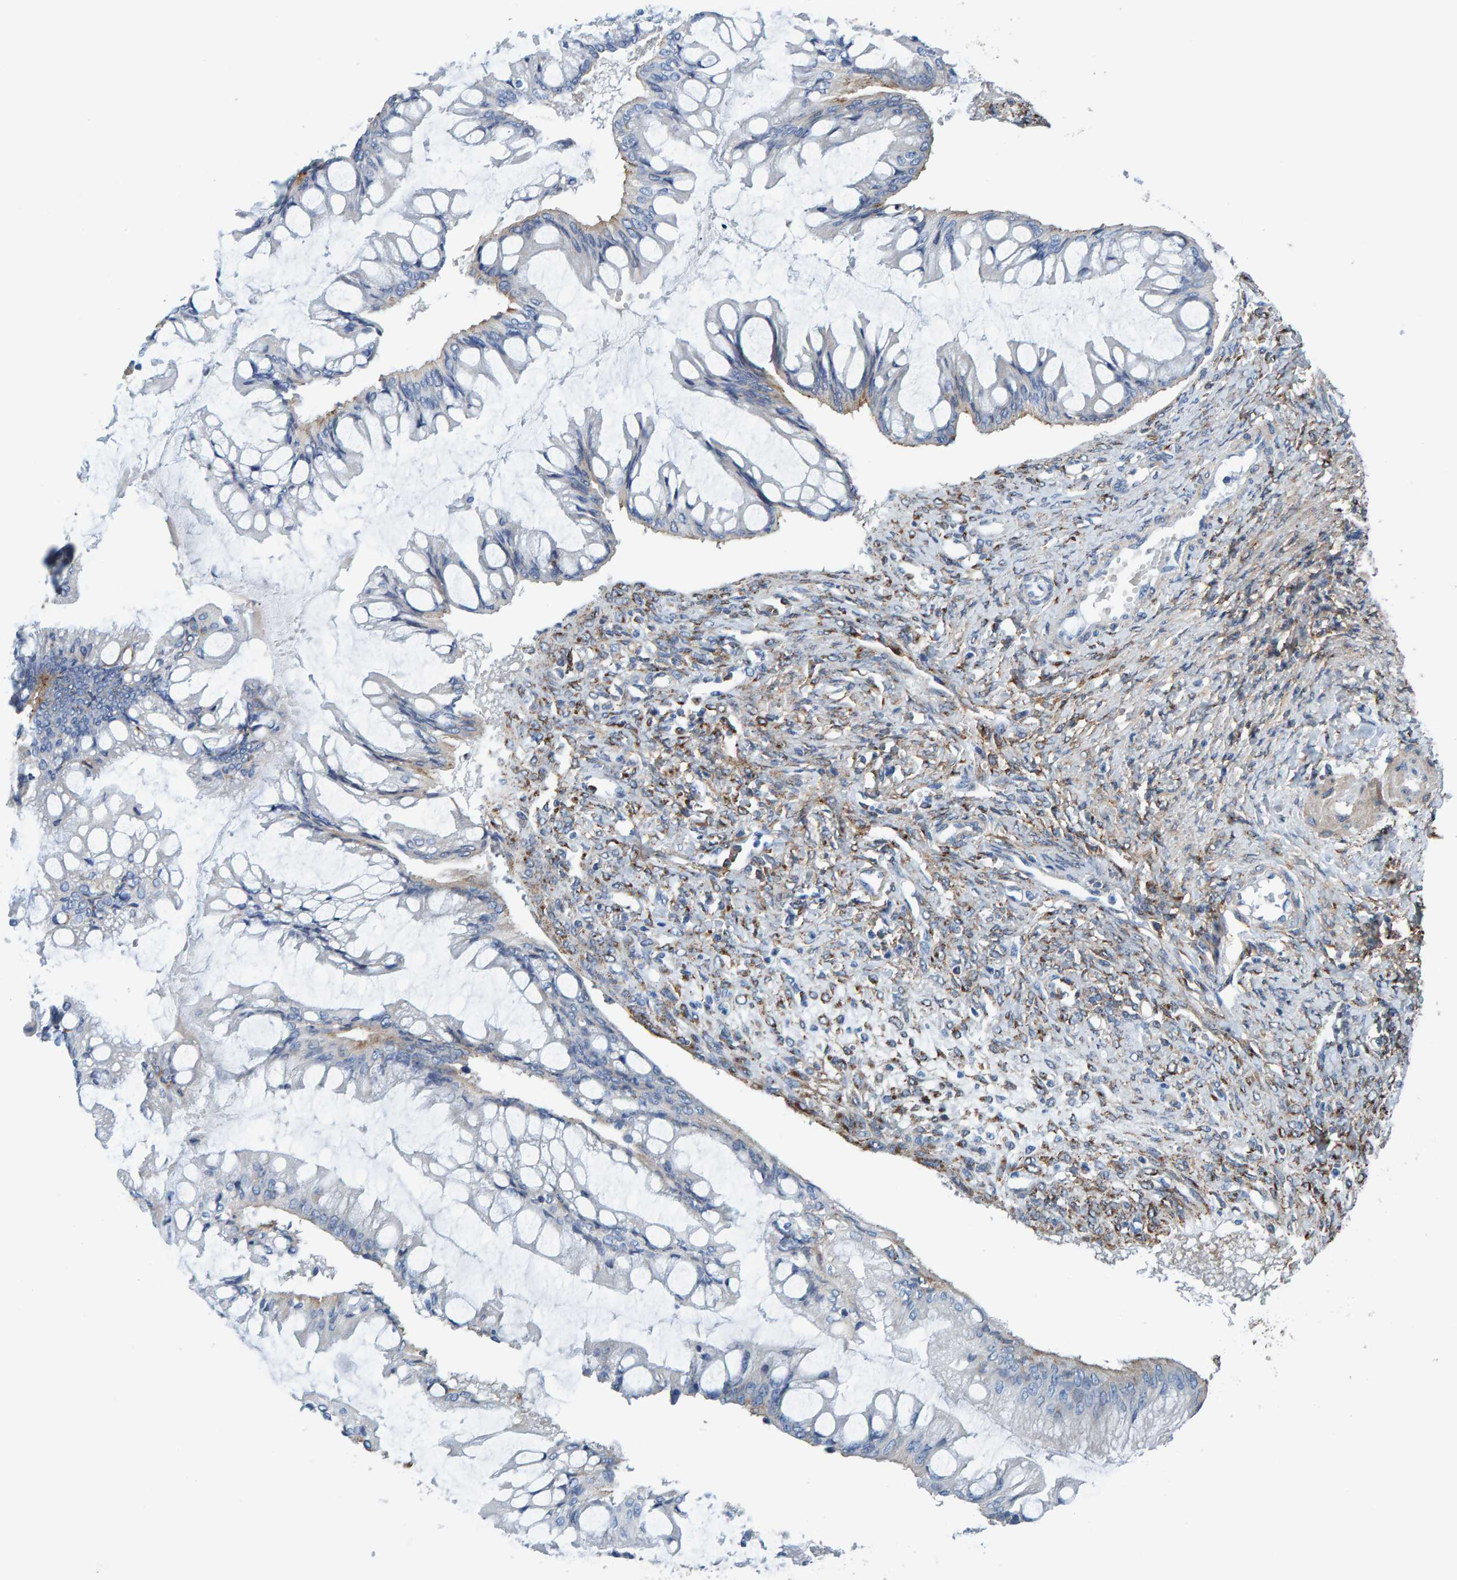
{"staining": {"intensity": "weak", "quantity": "<25%", "location": "cytoplasmic/membranous"}, "tissue": "ovarian cancer", "cell_type": "Tumor cells", "image_type": "cancer", "snomed": [{"axis": "morphology", "description": "Cystadenocarcinoma, mucinous, NOS"}, {"axis": "topography", "description": "Ovary"}], "caption": "DAB (3,3'-diaminobenzidine) immunohistochemical staining of ovarian cancer displays no significant positivity in tumor cells.", "gene": "LRP1", "patient": {"sex": "female", "age": 73}}